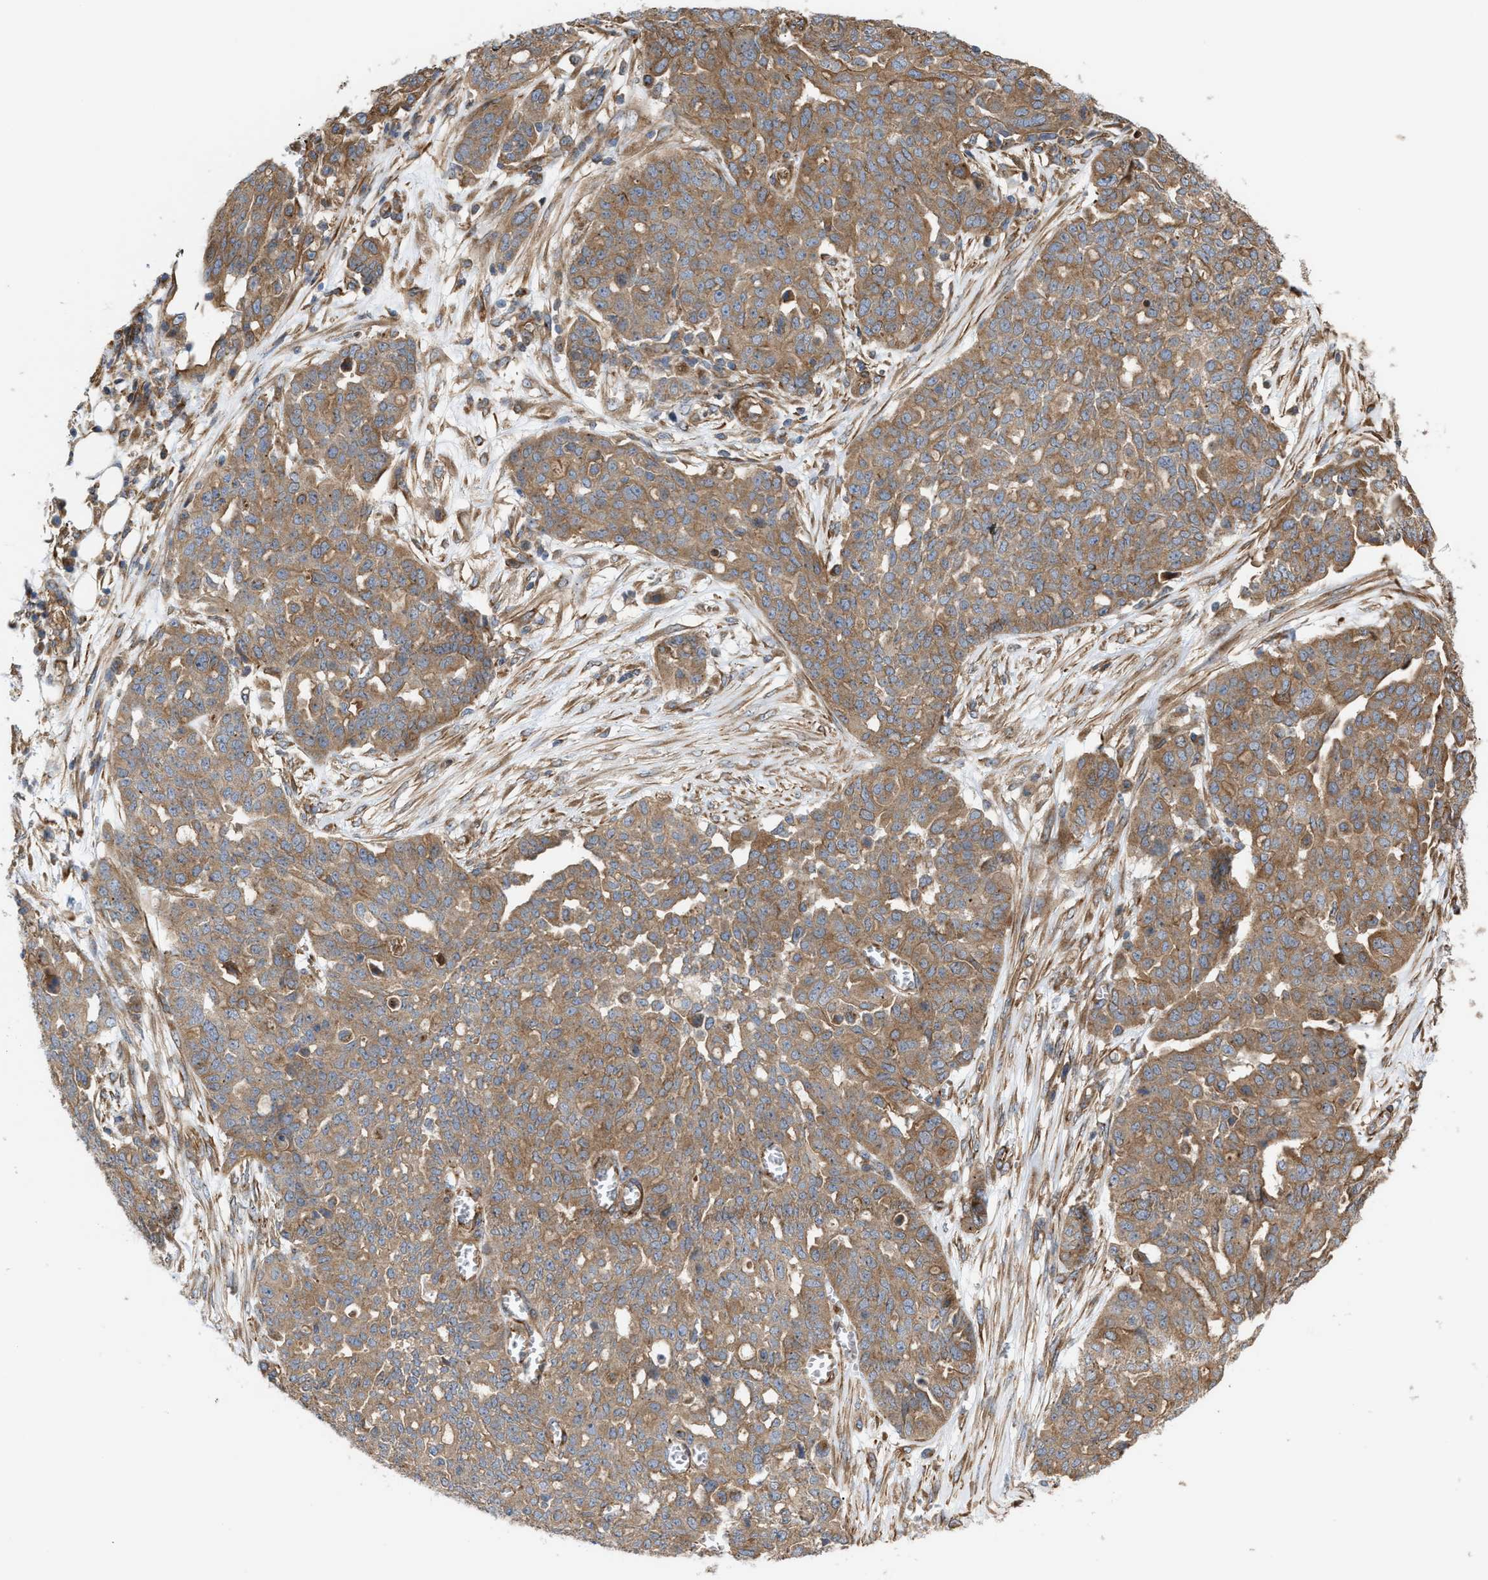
{"staining": {"intensity": "moderate", "quantity": ">75%", "location": "cytoplasmic/membranous"}, "tissue": "ovarian cancer", "cell_type": "Tumor cells", "image_type": "cancer", "snomed": [{"axis": "morphology", "description": "Cystadenocarcinoma, serous, NOS"}, {"axis": "topography", "description": "Soft tissue"}, {"axis": "topography", "description": "Ovary"}], "caption": "Immunohistochemical staining of human serous cystadenocarcinoma (ovarian) demonstrates medium levels of moderate cytoplasmic/membranous protein positivity in approximately >75% of tumor cells.", "gene": "EPS15L1", "patient": {"sex": "female", "age": 57}}